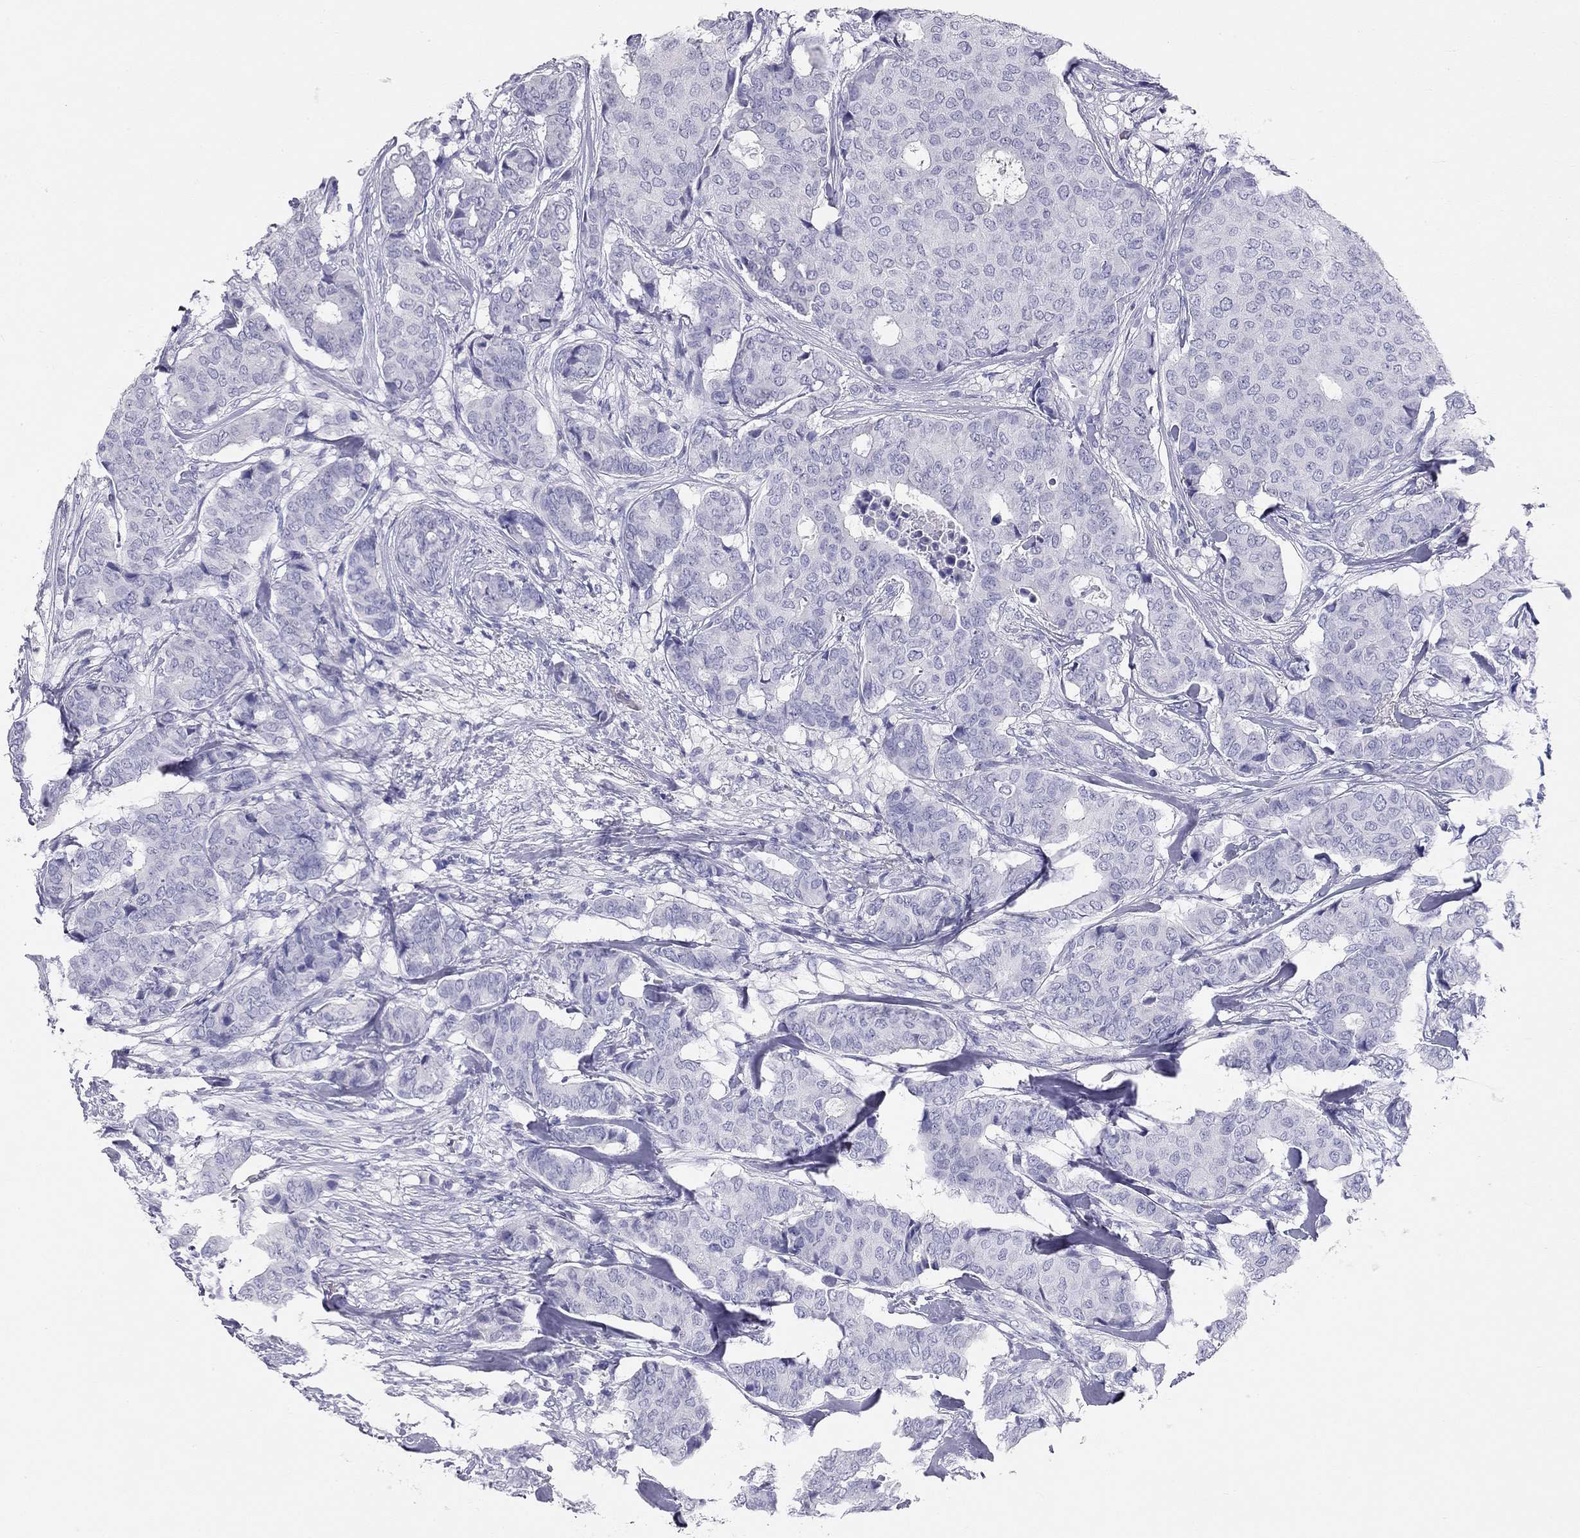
{"staining": {"intensity": "negative", "quantity": "none", "location": "none"}, "tissue": "breast cancer", "cell_type": "Tumor cells", "image_type": "cancer", "snomed": [{"axis": "morphology", "description": "Duct carcinoma"}, {"axis": "topography", "description": "Breast"}], "caption": "The immunohistochemistry (IHC) micrograph has no significant positivity in tumor cells of breast cancer (invasive ductal carcinoma) tissue. (Stains: DAB (3,3'-diaminobenzidine) immunohistochemistry (IHC) with hematoxylin counter stain, Microscopy: brightfield microscopy at high magnification).", "gene": "KLRG1", "patient": {"sex": "female", "age": 75}}